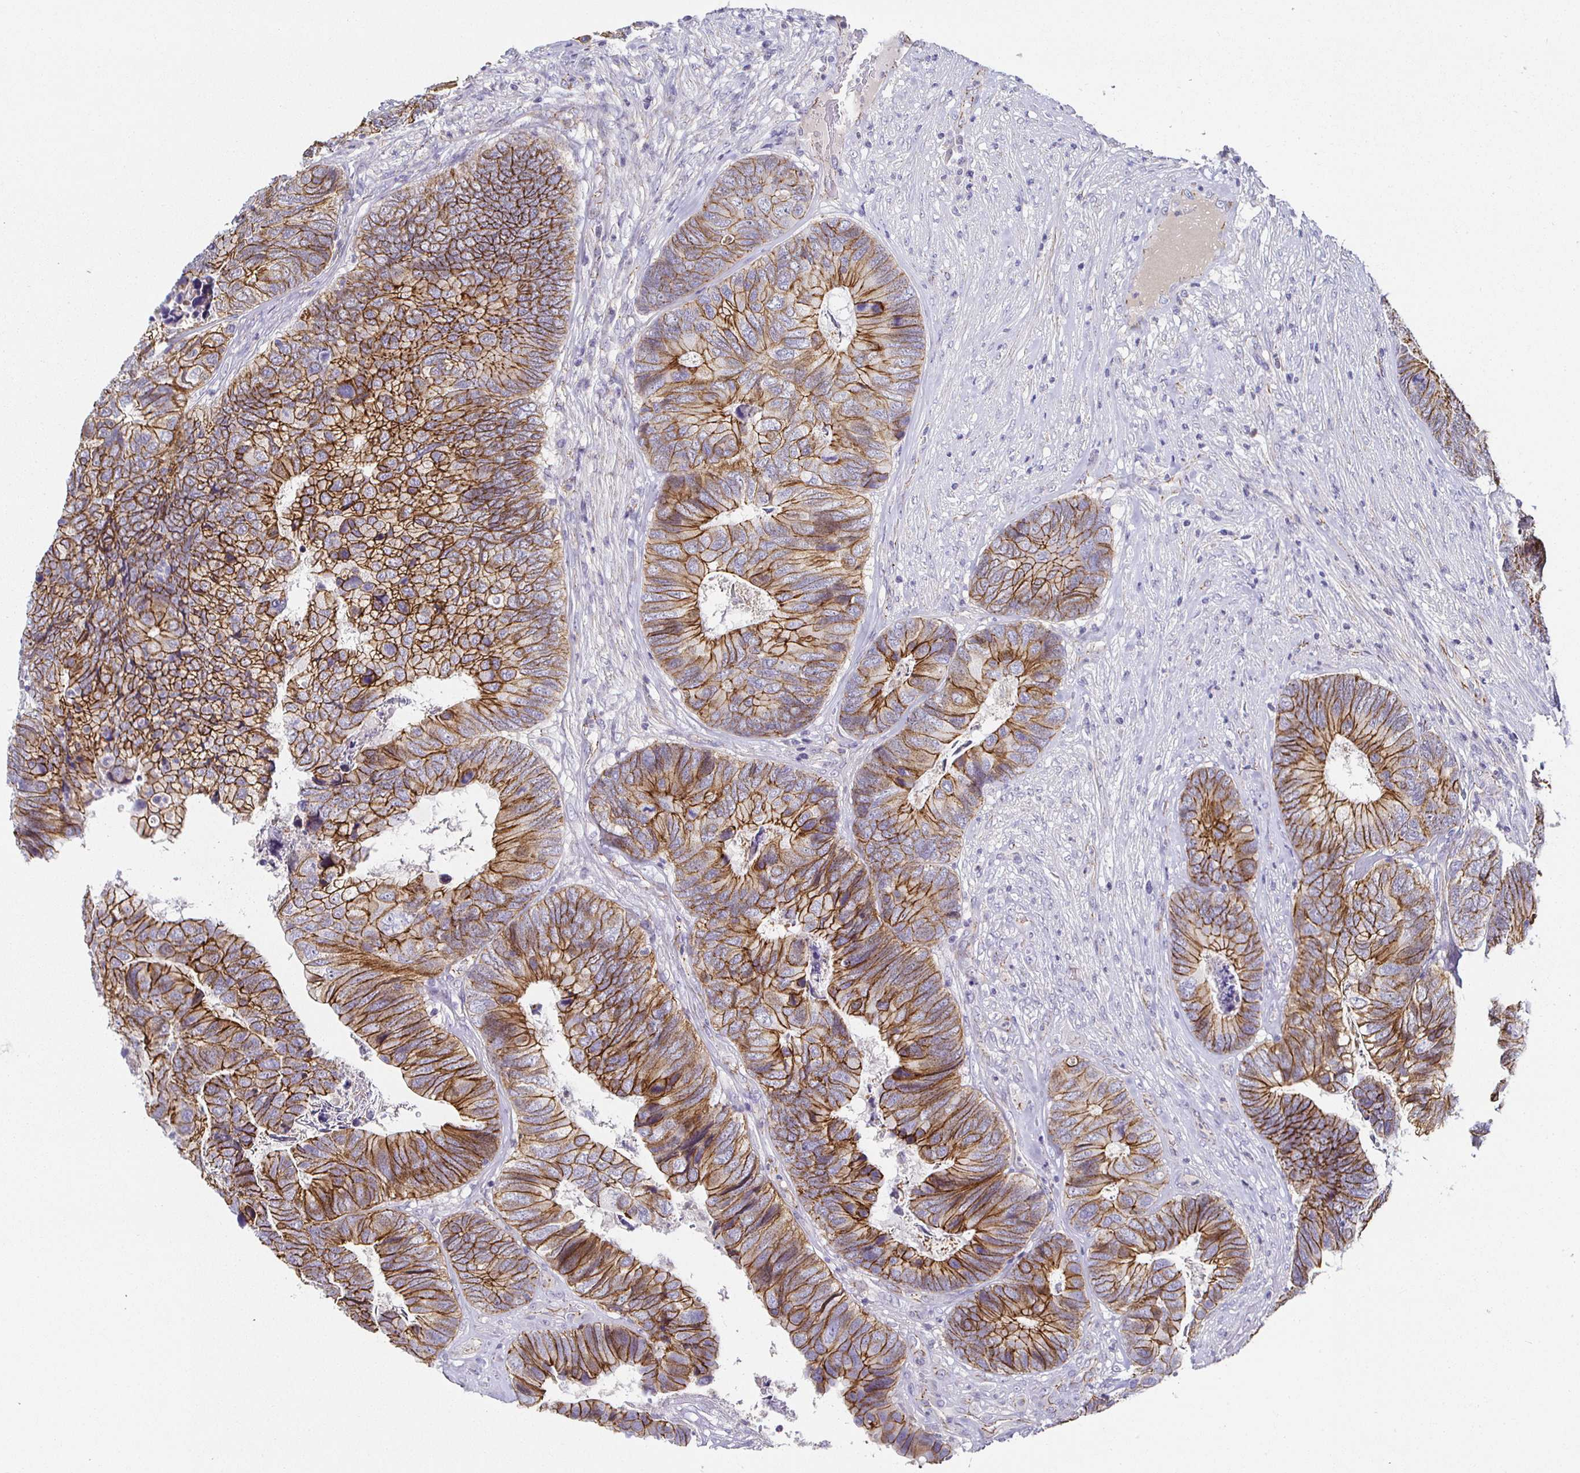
{"staining": {"intensity": "moderate", "quantity": ">75%", "location": "cytoplasmic/membranous"}, "tissue": "colorectal cancer", "cell_type": "Tumor cells", "image_type": "cancer", "snomed": [{"axis": "morphology", "description": "Adenocarcinoma, NOS"}, {"axis": "topography", "description": "Colon"}], "caption": "Colorectal adenocarcinoma tissue demonstrates moderate cytoplasmic/membranous staining in about >75% of tumor cells, visualized by immunohistochemistry.", "gene": "PIWIL3", "patient": {"sex": "female", "age": 67}}